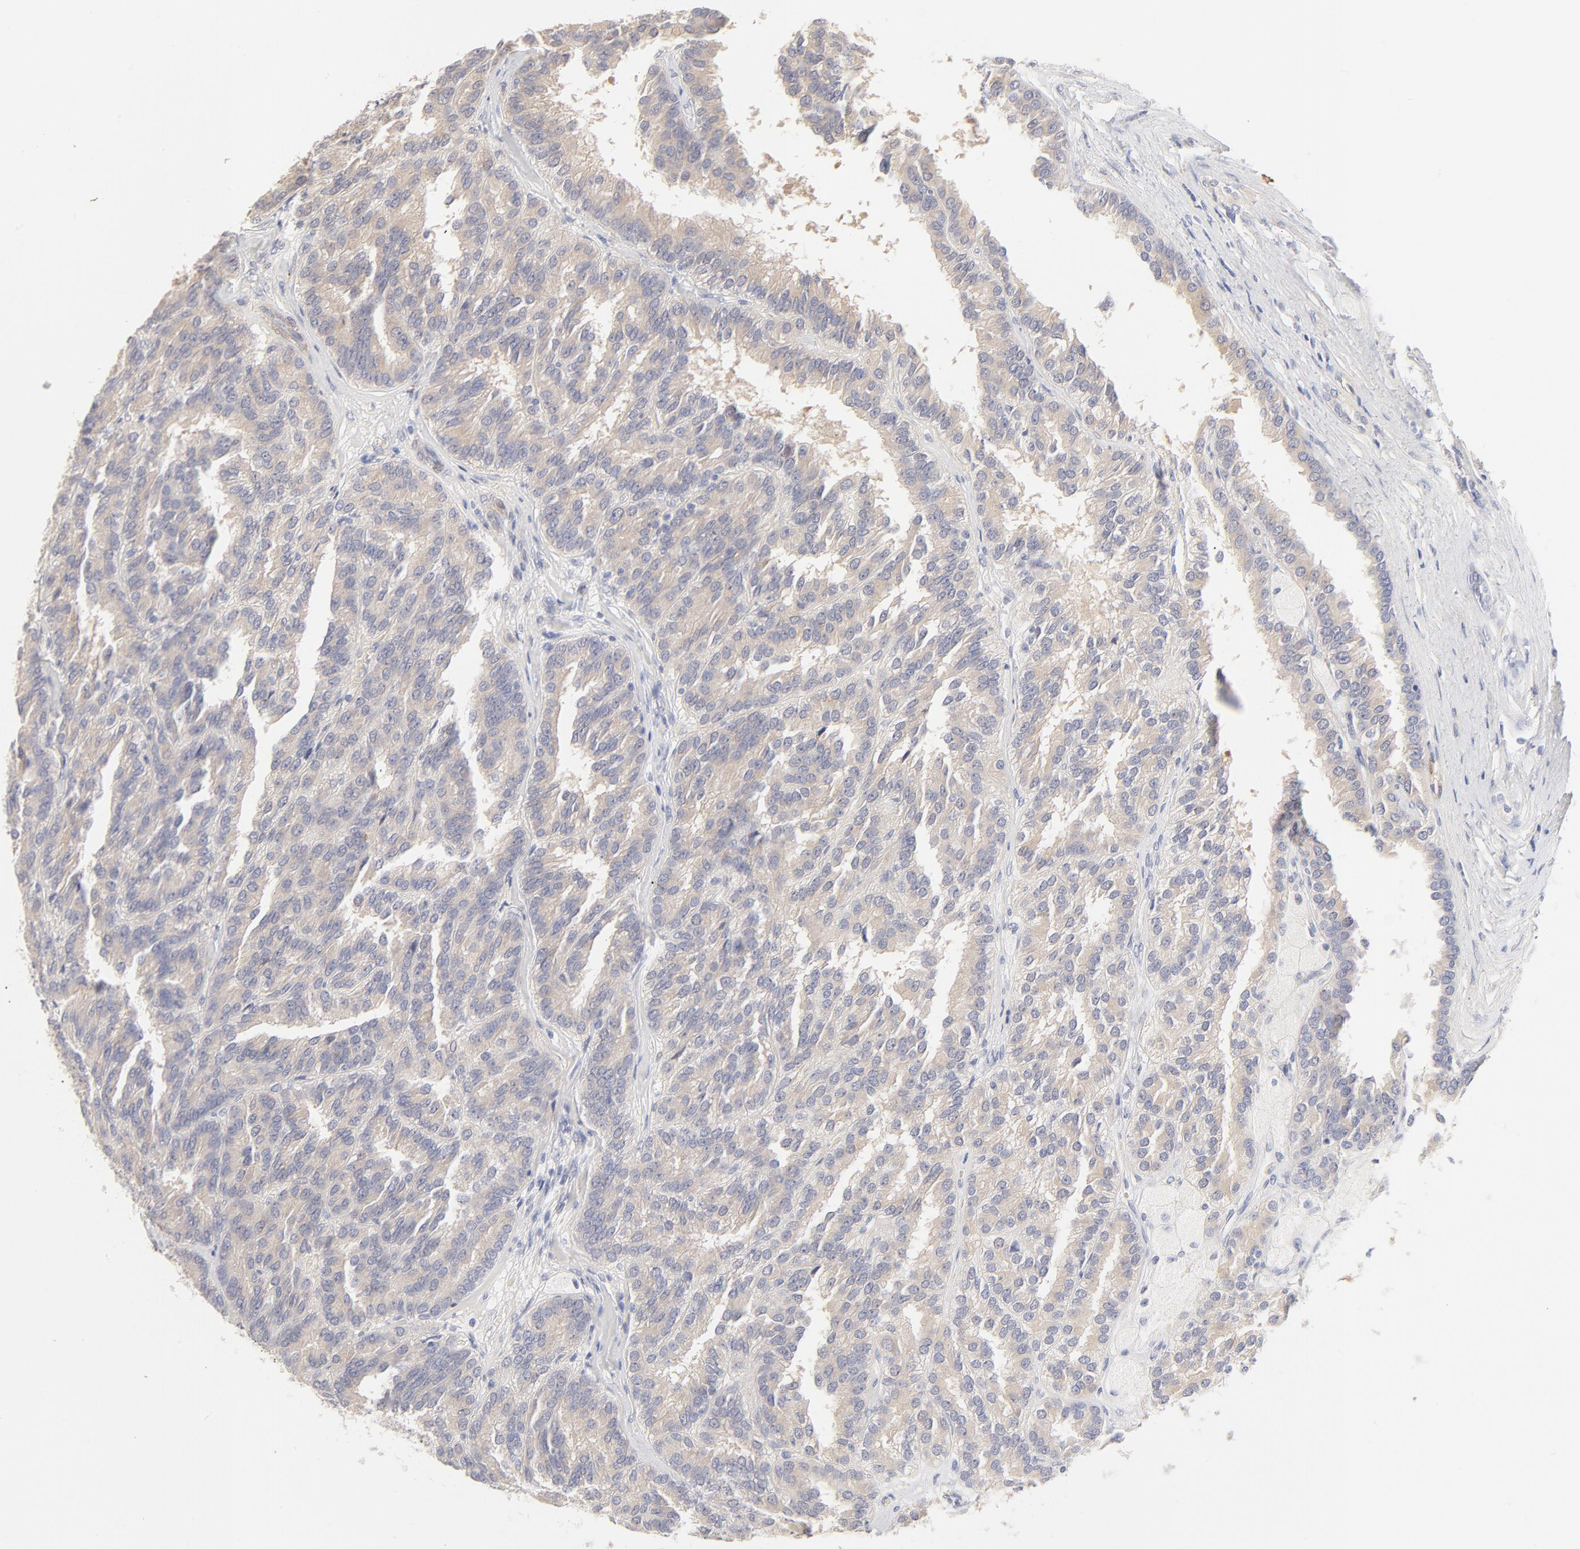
{"staining": {"intensity": "moderate", "quantity": "25%-75%", "location": "cytoplasmic/membranous"}, "tissue": "renal cancer", "cell_type": "Tumor cells", "image_type": "cancer", "snomed": [{"axis": "morphology", "description": "Adenocarcinoma, NOS"}, {"axis": "topography", "description": "Kidney"}], "caption": "A micrograph of renal cancer stained for a protein displays moderate cytoplasmic/membranous brown staining in tumor cells.", "gene": "NKX2-2", "patient": {"sex": "male", "age": 46}}